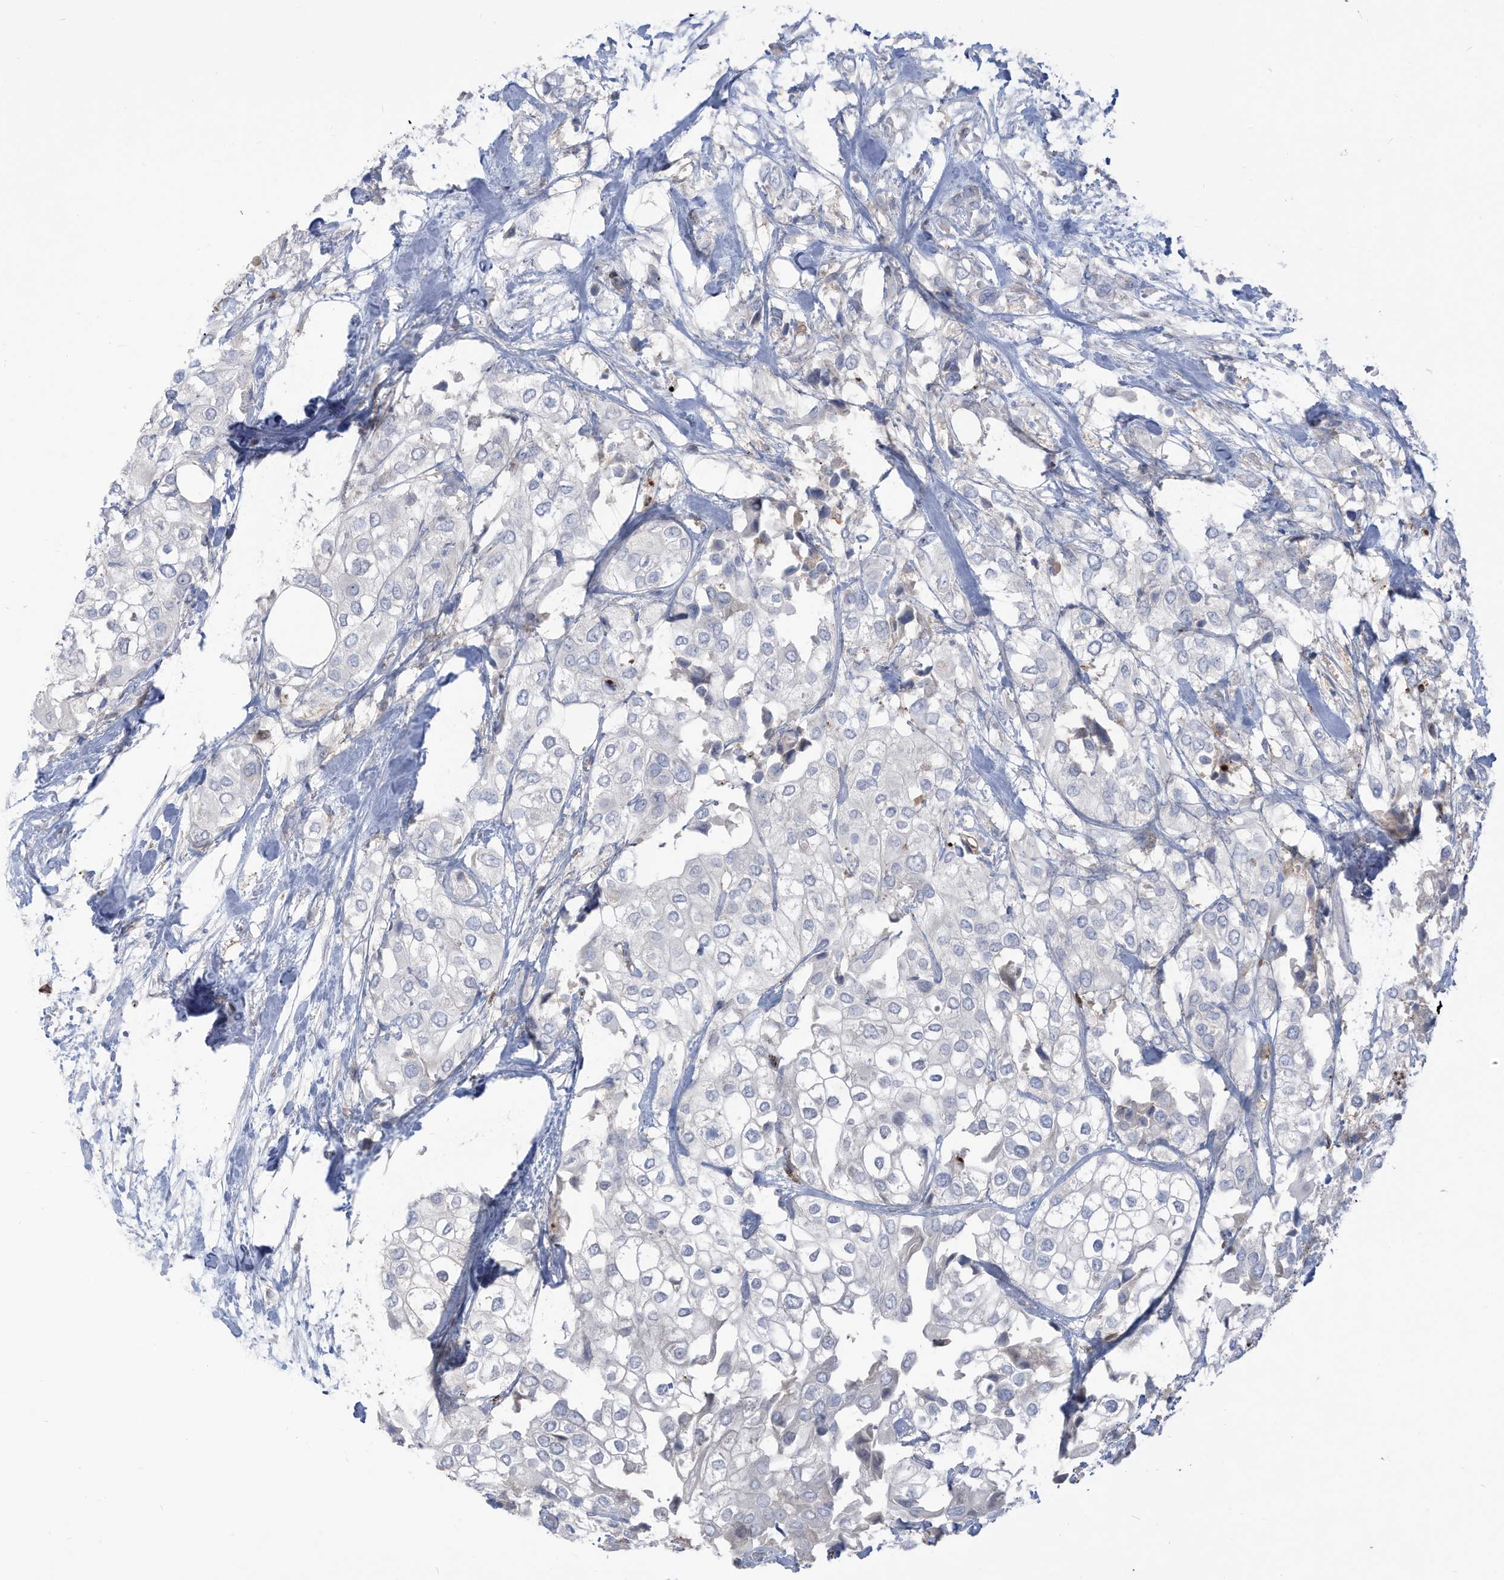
{"staining": {"intensity": "negative", "quantity": "none", "location": "none"}, "tissue": "urothelial cancer", "cell_type": "Tumor cells", "image_type": "cancer", "snomed": [{"axis": "morphology", "description": "Urothelial carcinoma, High grade"}, {"axis": "topography", "description": "Urinary bladder"}], "caption": "The immunohistochemistry (IHC) photomicrograph has no significant expression in tumor cells of urothelial cancer tissue.", "gene": "NOTO", "patient": {"sex": "male", "age": 64}}